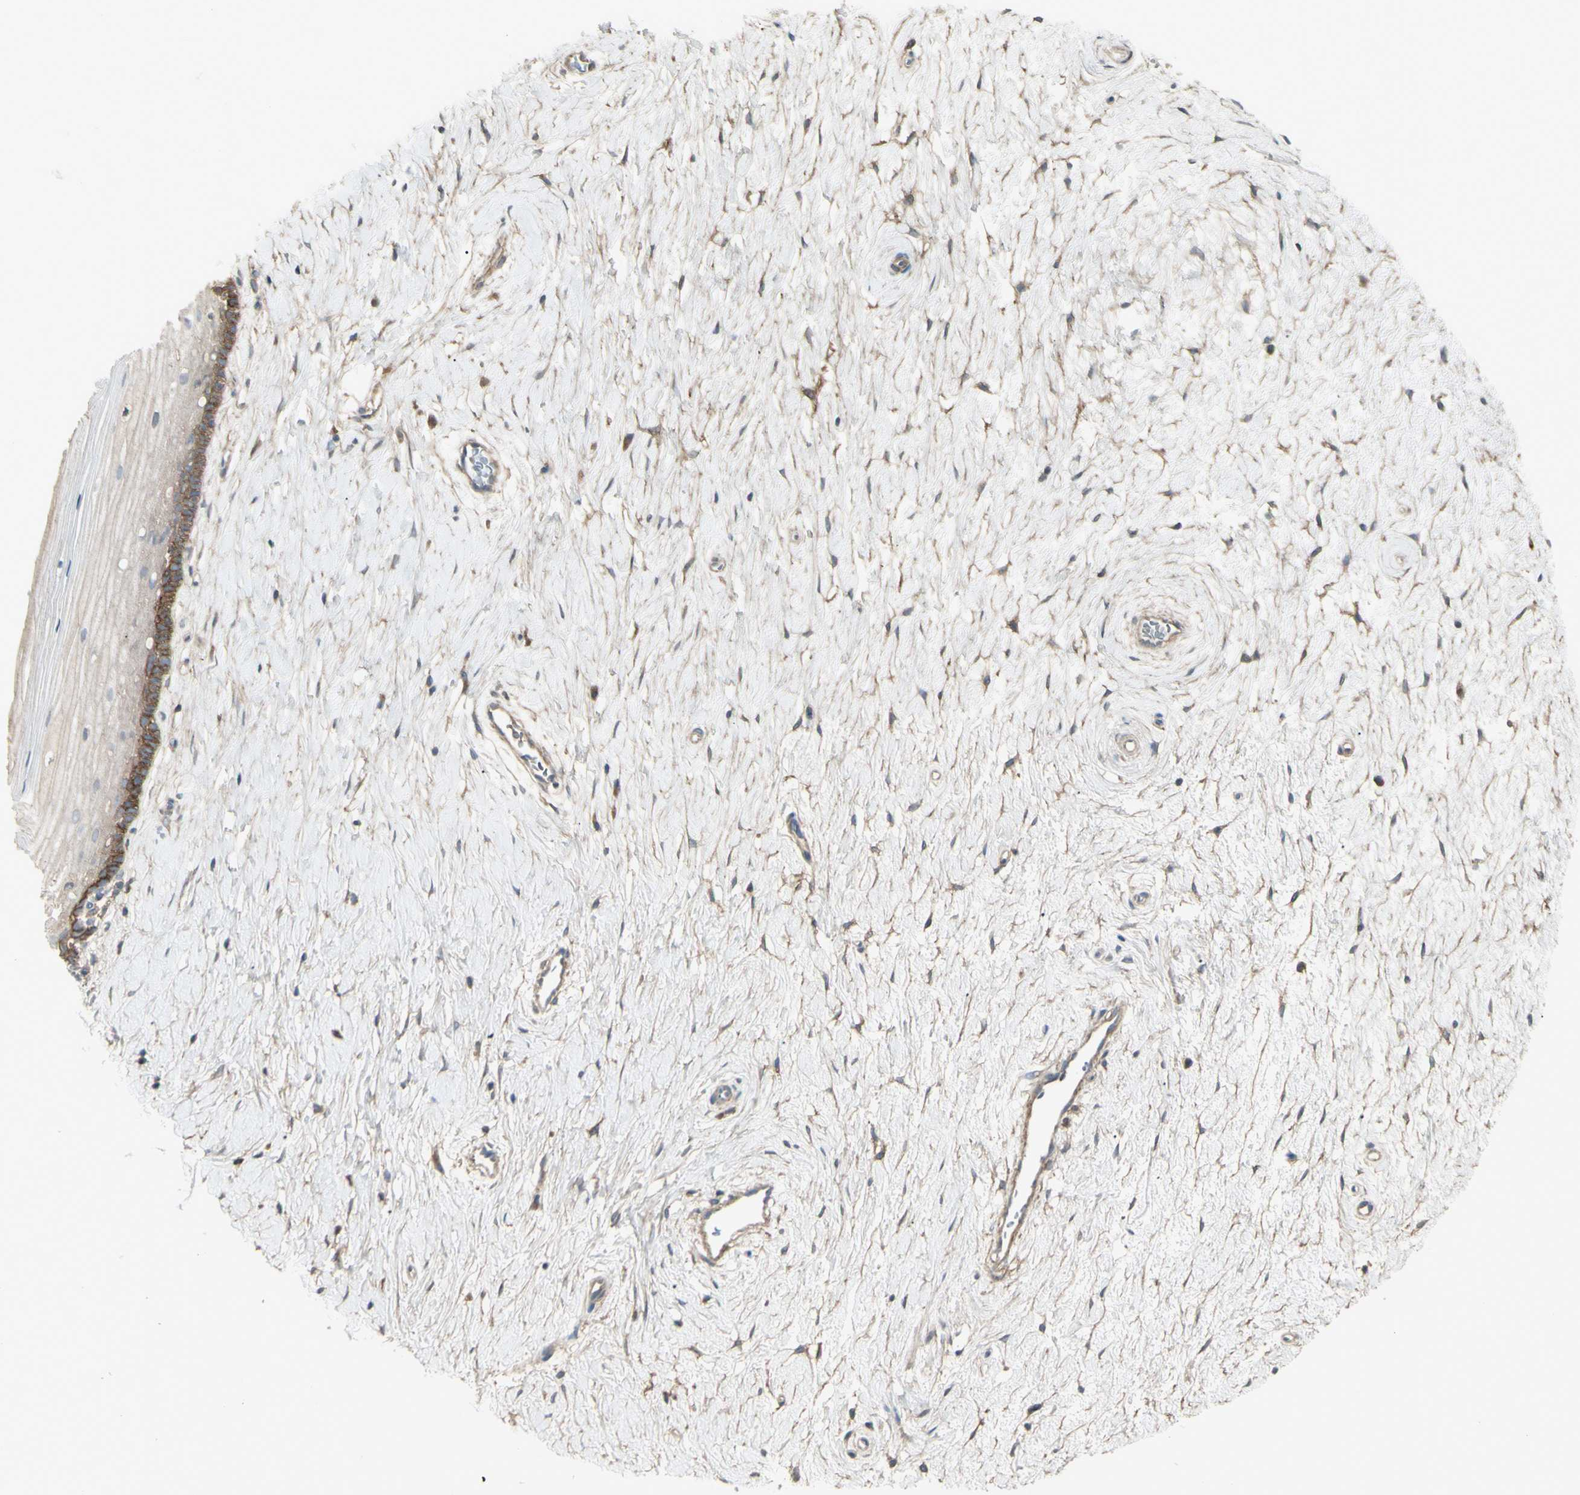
{"staining": {"intensity": "moderate", "quantity": "25%-75%", "location": "cytoplasmic/membranous"}, "tissue": "cervix", "cell_type": "Glandular cells", "image_type": "normal", "snomed": [{"axis": "morphology", "description": "Normal tissue, NOS"}, {"axis": "topography", "description": "Cervix"}], "caption": "High-magnification brightfield microscopy of unremarkable cervix stained with DAB (brown) and counterstained with hematoxylin (blue). glandular cells exhibit moderate cytoplasmic/membranous positivity is present in about25%-75% of cells.", "gene": "CD276", "patient": {"sex": "female", "age": 39}}